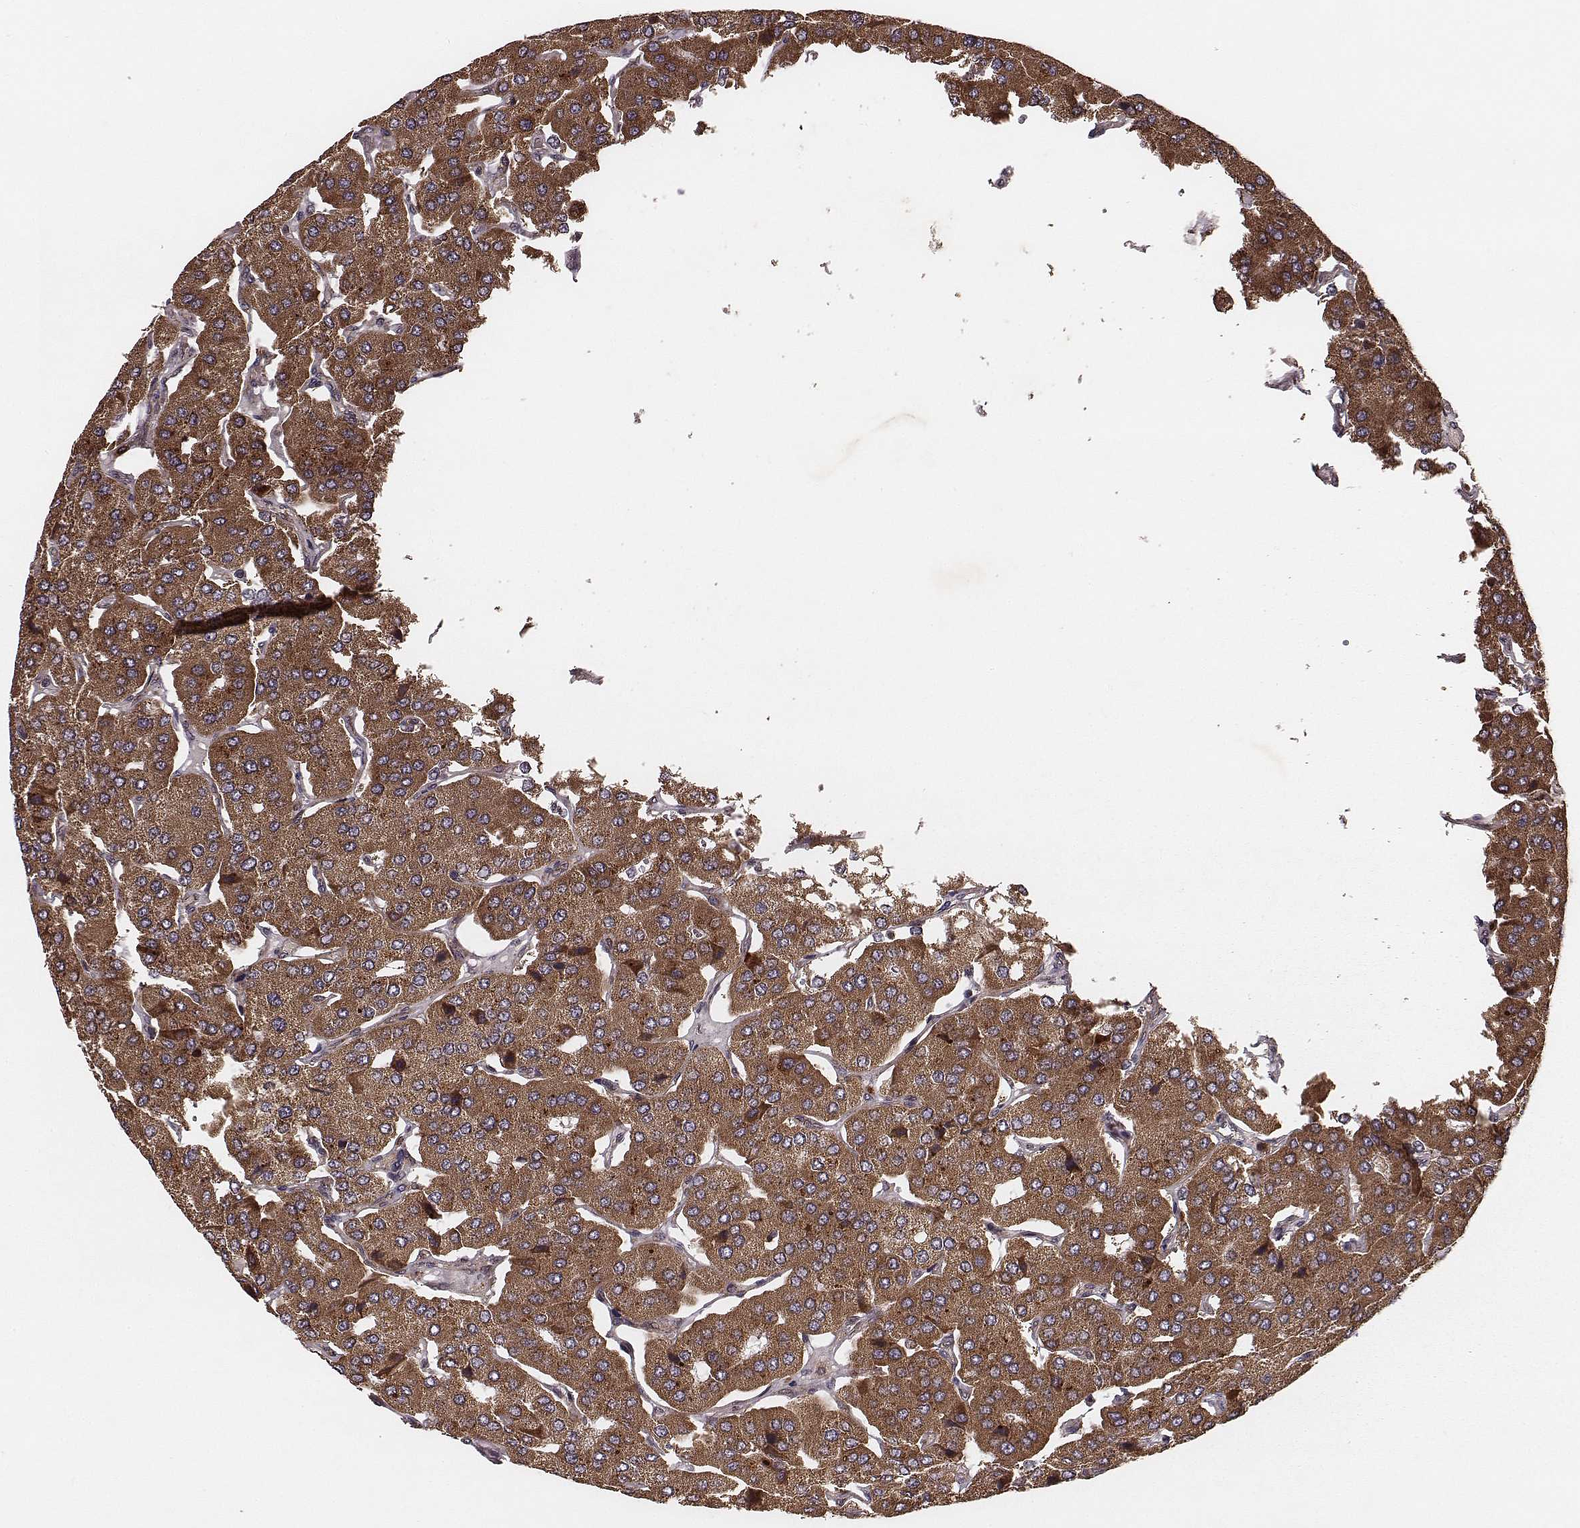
{"staining": {"intensity": "moderate", "quantity": ">75%", "location": "cytoplasmic/membranous"}, "tissue": "parathyroid gland", "cell_type": "Glandular cells", "image_type": "normal", "snomed": [{"axis": "morphology", "description": "Normal tissue, NOS"}, {"axis": "morphology", "description": "Adenoma, NOS"}, {"axis": "topography", "description": "Parathyroid gland"}], "caption": "High-magnification brightfield microscopy of normal parathyroid gland stained with DAB (3,3'-diaminobenzidine) (brown) and counterstained with hematoxylin (blue). glandular cells exhibit moderate cytoplasmic/membranous staining is identified in approximately>75% of cells. Nuclei are stained in blue.", "gene": "ZDHHC21", "patient": {"sex": "female", "age": 86}}